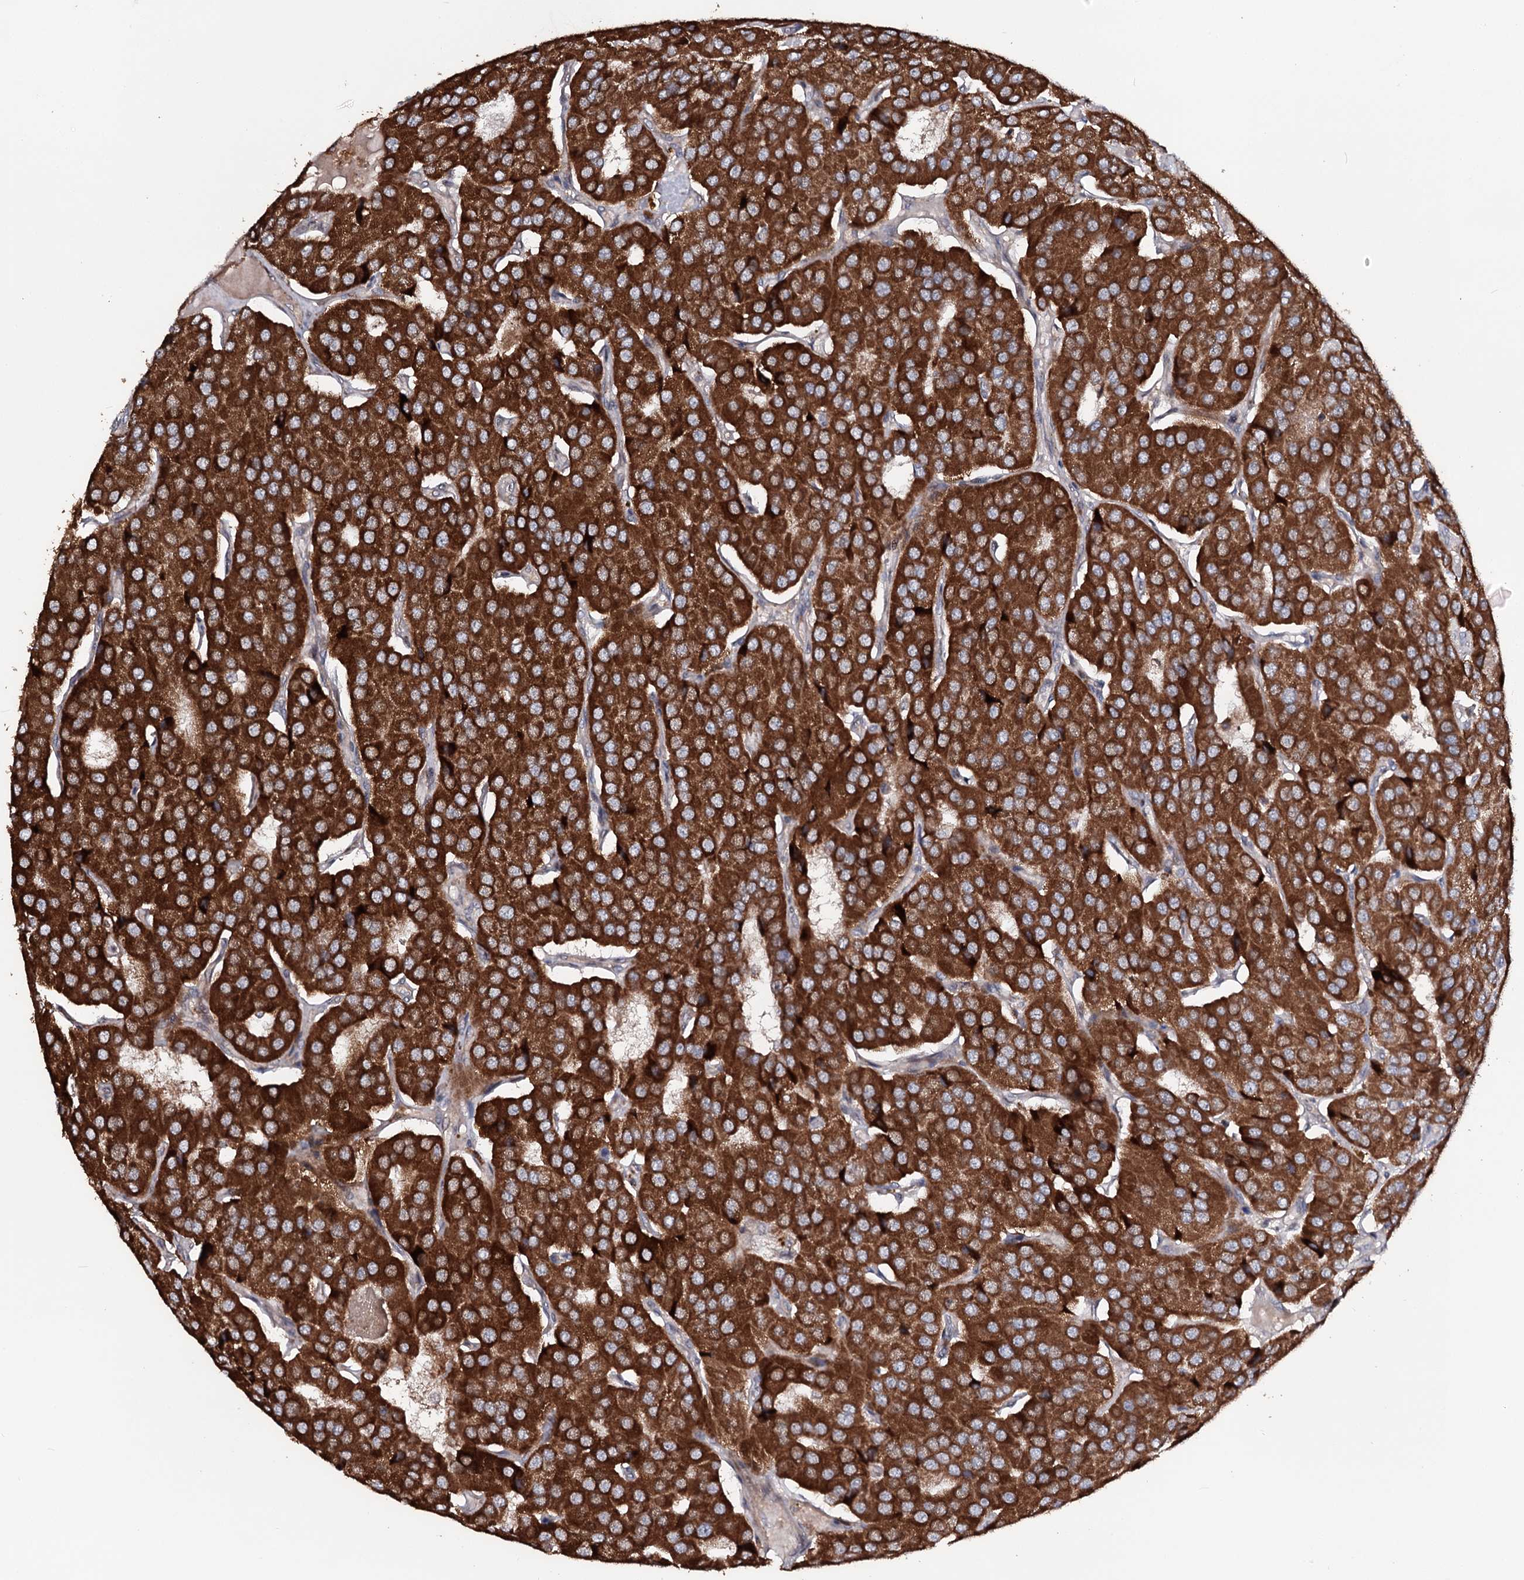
{"staining": {"intensity": "strong", "quantity": ">75%", "location": "cytoplasmic/membranous"}, "tissue": "parathyroid gland", "cell_type": "Glandular cells", "image_type": "normal", "snomed": [{"axis": "morphology", "description": "Normal tissue, NOS"}, {"axis": "morphology", "description": "Adenoma, NOS"}, {"axis": "topography", "description": "Parathyroid gland"}], "caption": "Protein analysis of unremarkable parathyroid gland demonstrates strong cytoplasmic/membranous expression in about >75% of glandular cells. (DAB (3,3'-diaminobenzidine) IHC with brightfield microscopy, high magnification).", "gene": "MINDY3", "patient": {"sex": "female", "age": 86}}